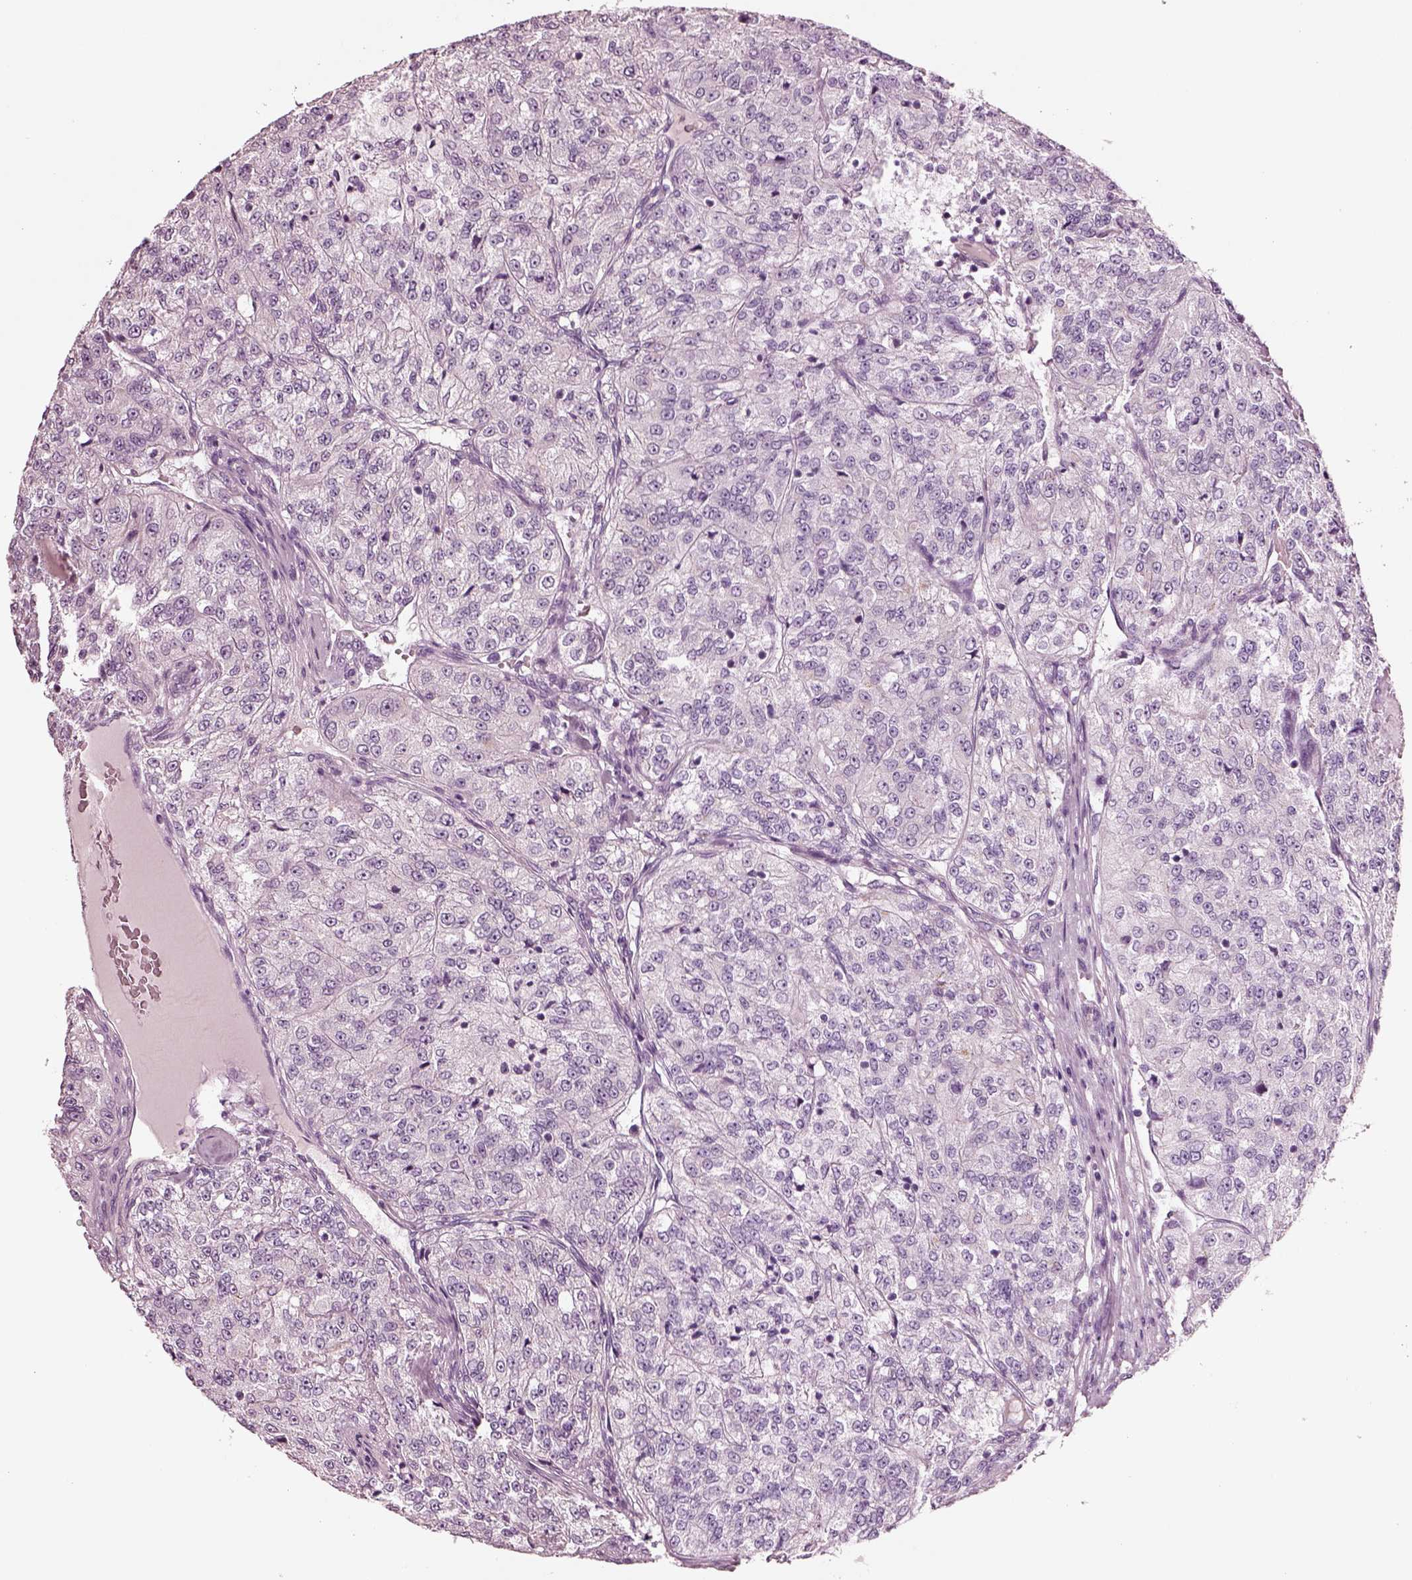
{"staining": {"intensity": "negative", "quantity": "none", "location": "none"}, "tissue": "renal cancer", "cell_type": "Tumor cells", "image_type": "cancer", "snomed": [{"axis": "morphology", "description": "Adenocarcinoma, NOS"}, {"axis": "topography", "description": "Kidney"}], "caption": "A histopathology image of human renal adenocarcinoma is negative for staining in tumor cells.", "gene": "NMRK2", "patient": {"sex": "female", "age": 63}}